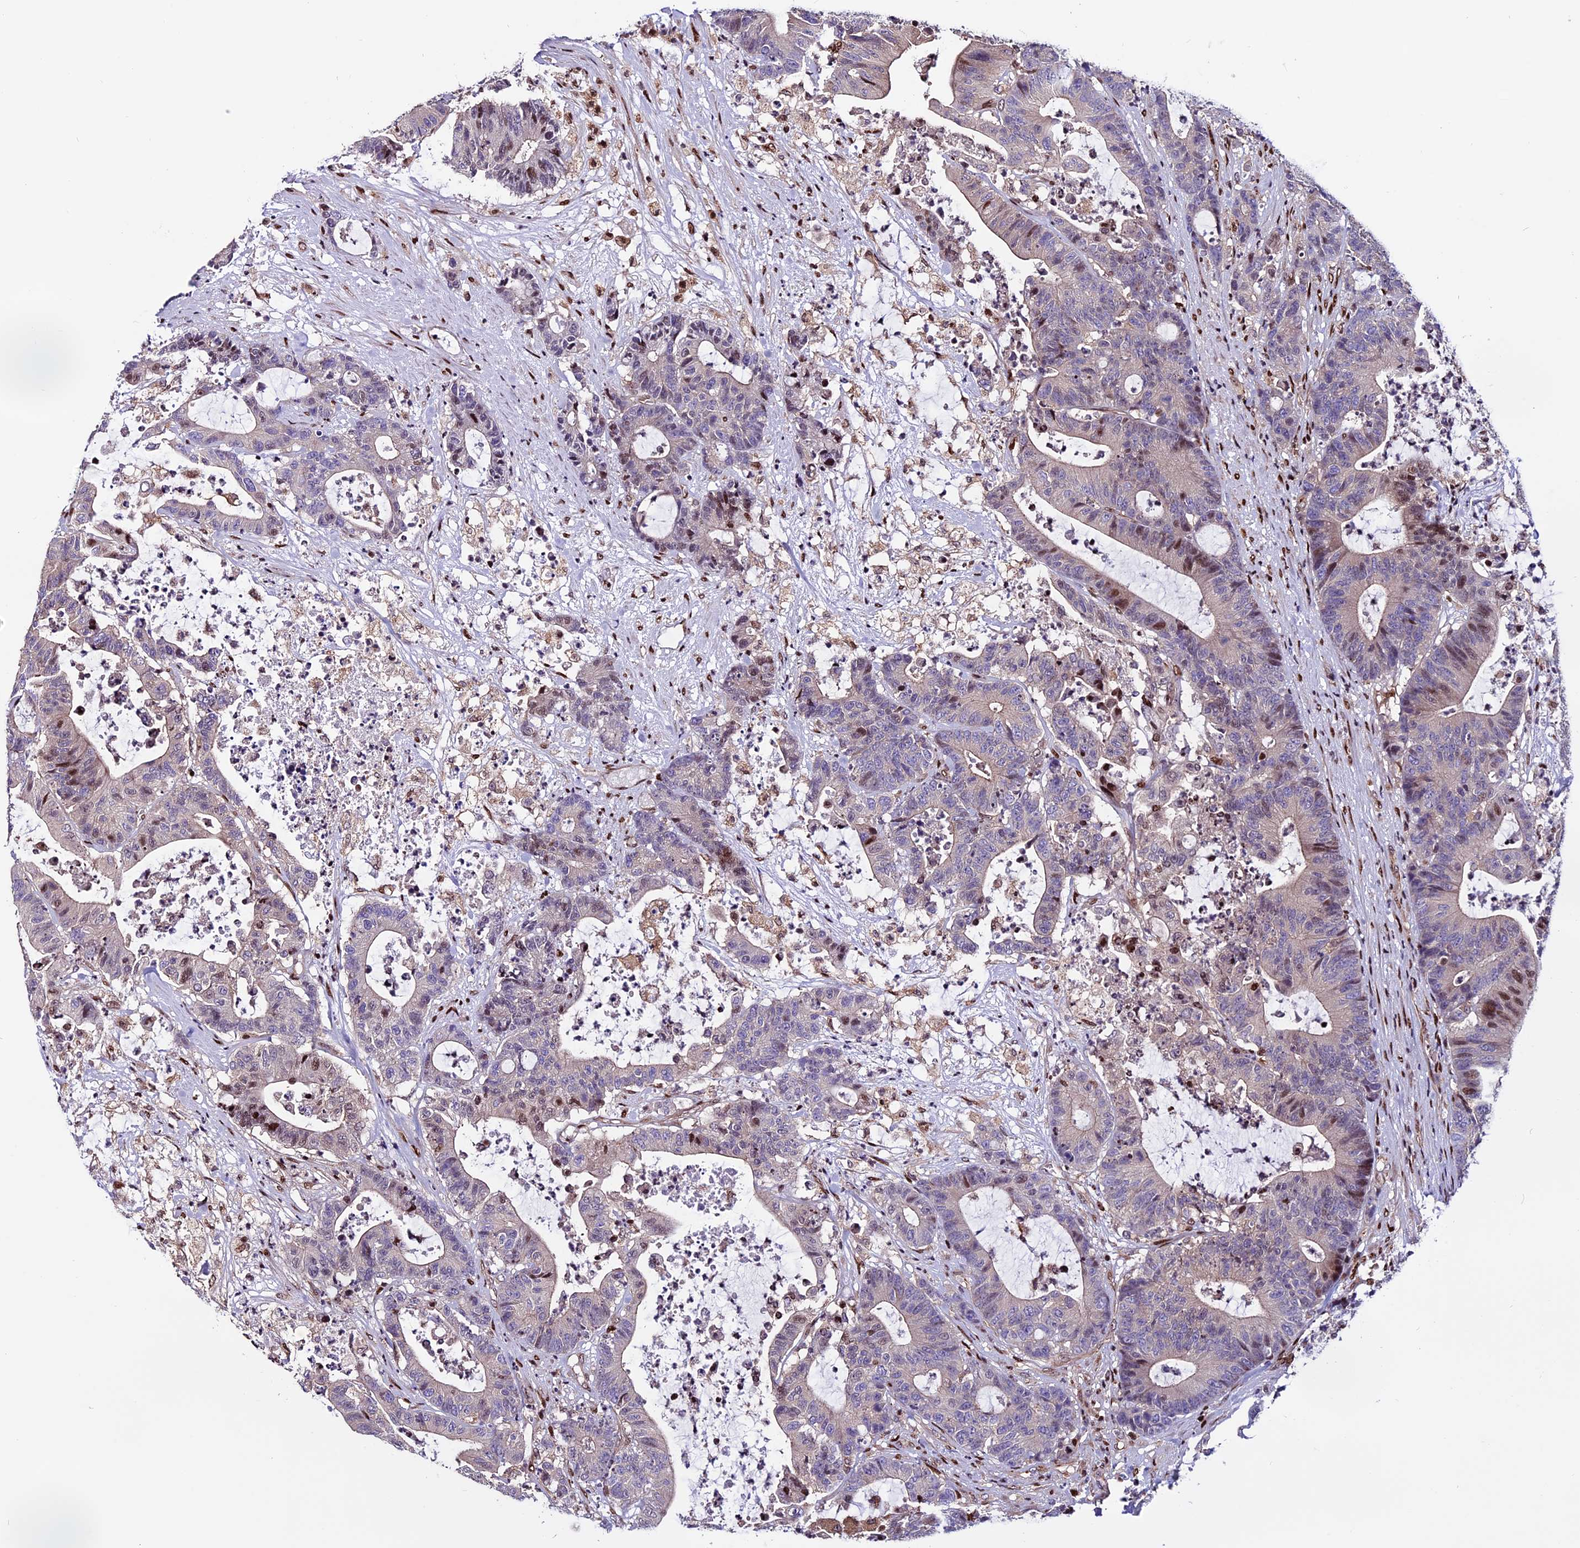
{"staining": {"intensity": "negative", "quantity": "none", "location": "none"}, "tissue": "colorectal cancer", "cell_type": "Tumor cells", "image_type": "cancer", "snomed": [{"axis": "morphology", "description": "Adenocarcinoma, NOS"}, {"axis": "topography", "description": "Colon"}], "caption": "A photomicrograph of human adenocarcinoma (colorectal) is negative for staining in tumor cells. (DAB immunohistochemistry visualized using brightfield microscopy, high magnification).", "gene": "RINL", "patient": {"sex": "female", "age": 84}}